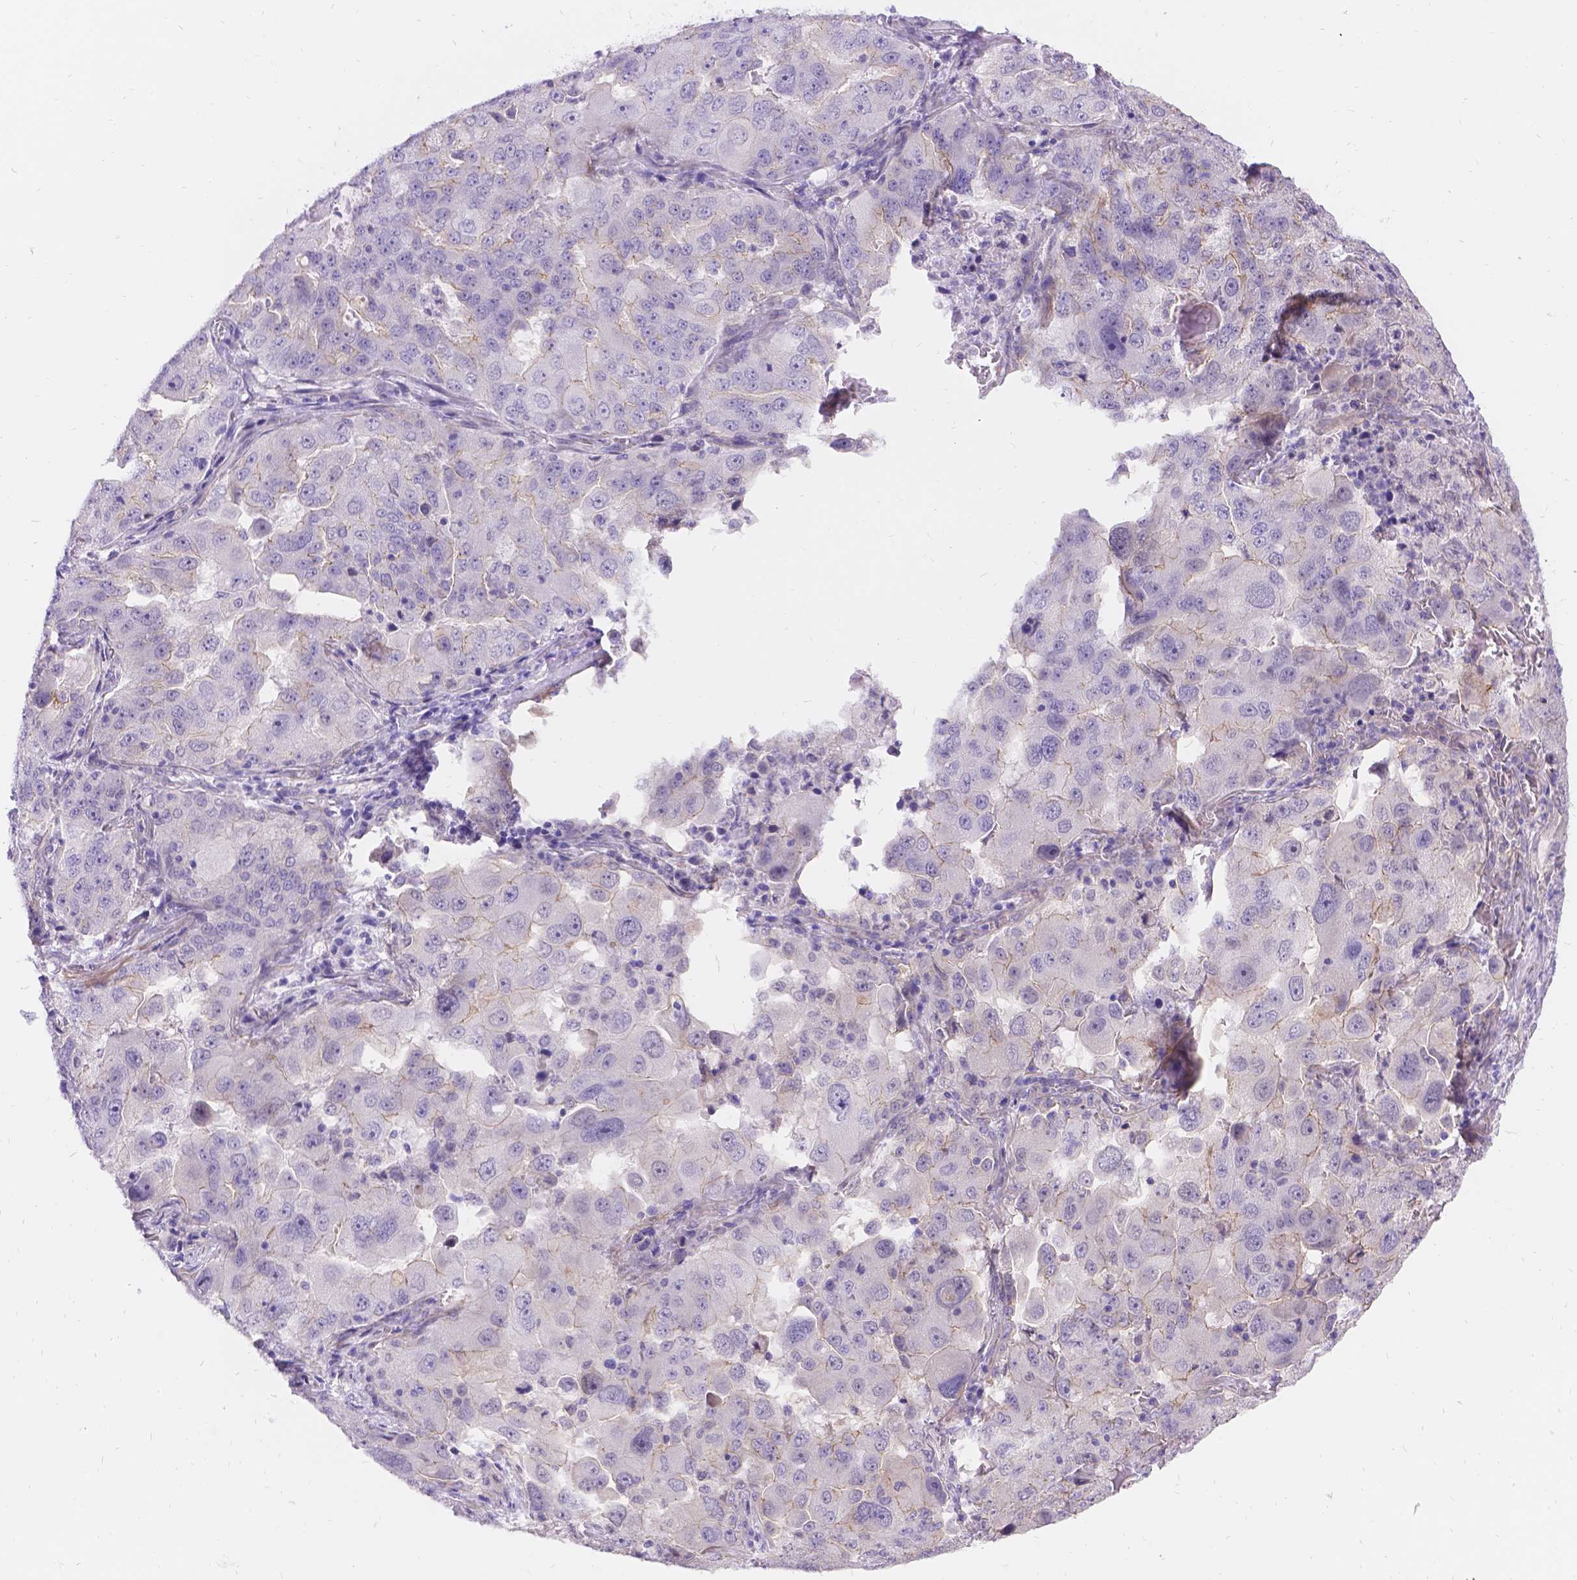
{"staining": {"intensity": "negative", "quantity": "none", "location": "none"}, "tissue": "lung cancer", "cell_type": "Tumor cells", "image_type": "cancer", "snomed": [{"axis": "morphology", "description": "Adenocarcinoma, NOS"}, {"axis": "topography", "description": "Lung"}], "caption": "The photomicrograph shows no staining of tumor cells in lung cancer (adenocarcinoma).", "gene": "PALS1", "patient": {"sex": "female", "age": 61}}